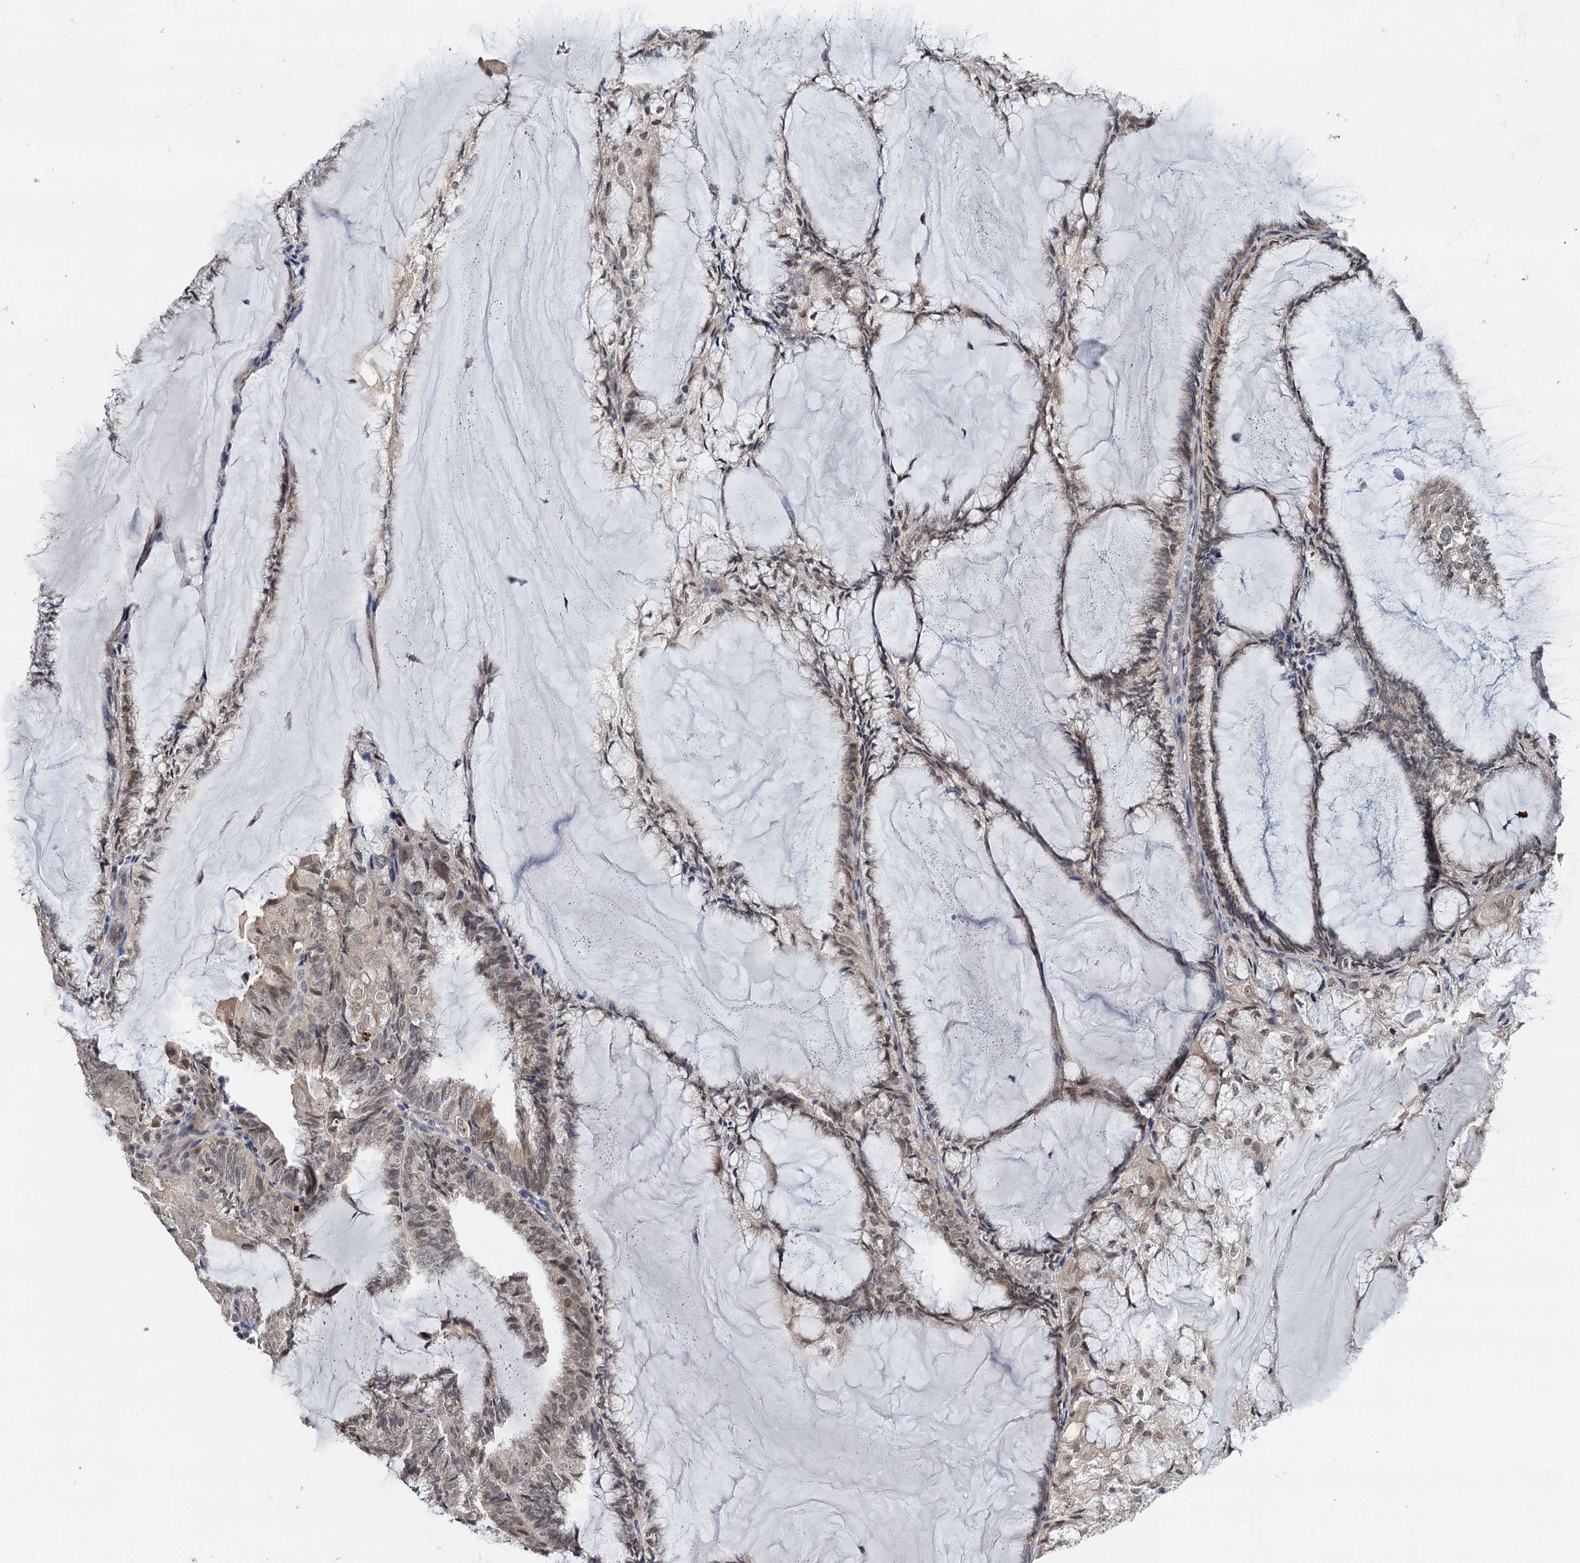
{"staining": {"intensity": "weak", "quantity": "<25%", "location": "nuclear"}, "tissue": "endometrial cancer", "cell_type": "Tumor cells", "image_type": "cancer", "snomed": [{"axis": "morphology", "description": "Adenocarcinoma, NOS"}, {"axis": "topography", "description": "Endometrium"}], "caption": "Immunohistochemistry (IHC) micrograph of adenocarcinoma (endometrial) stained for a protein (brown), which demonstrates no staining in tumor cells. (Immunohistochemistry, brightfield microscopy, high magnification).", "gene": "NAT10", "patient": {"sex": "female", "age": 81}}